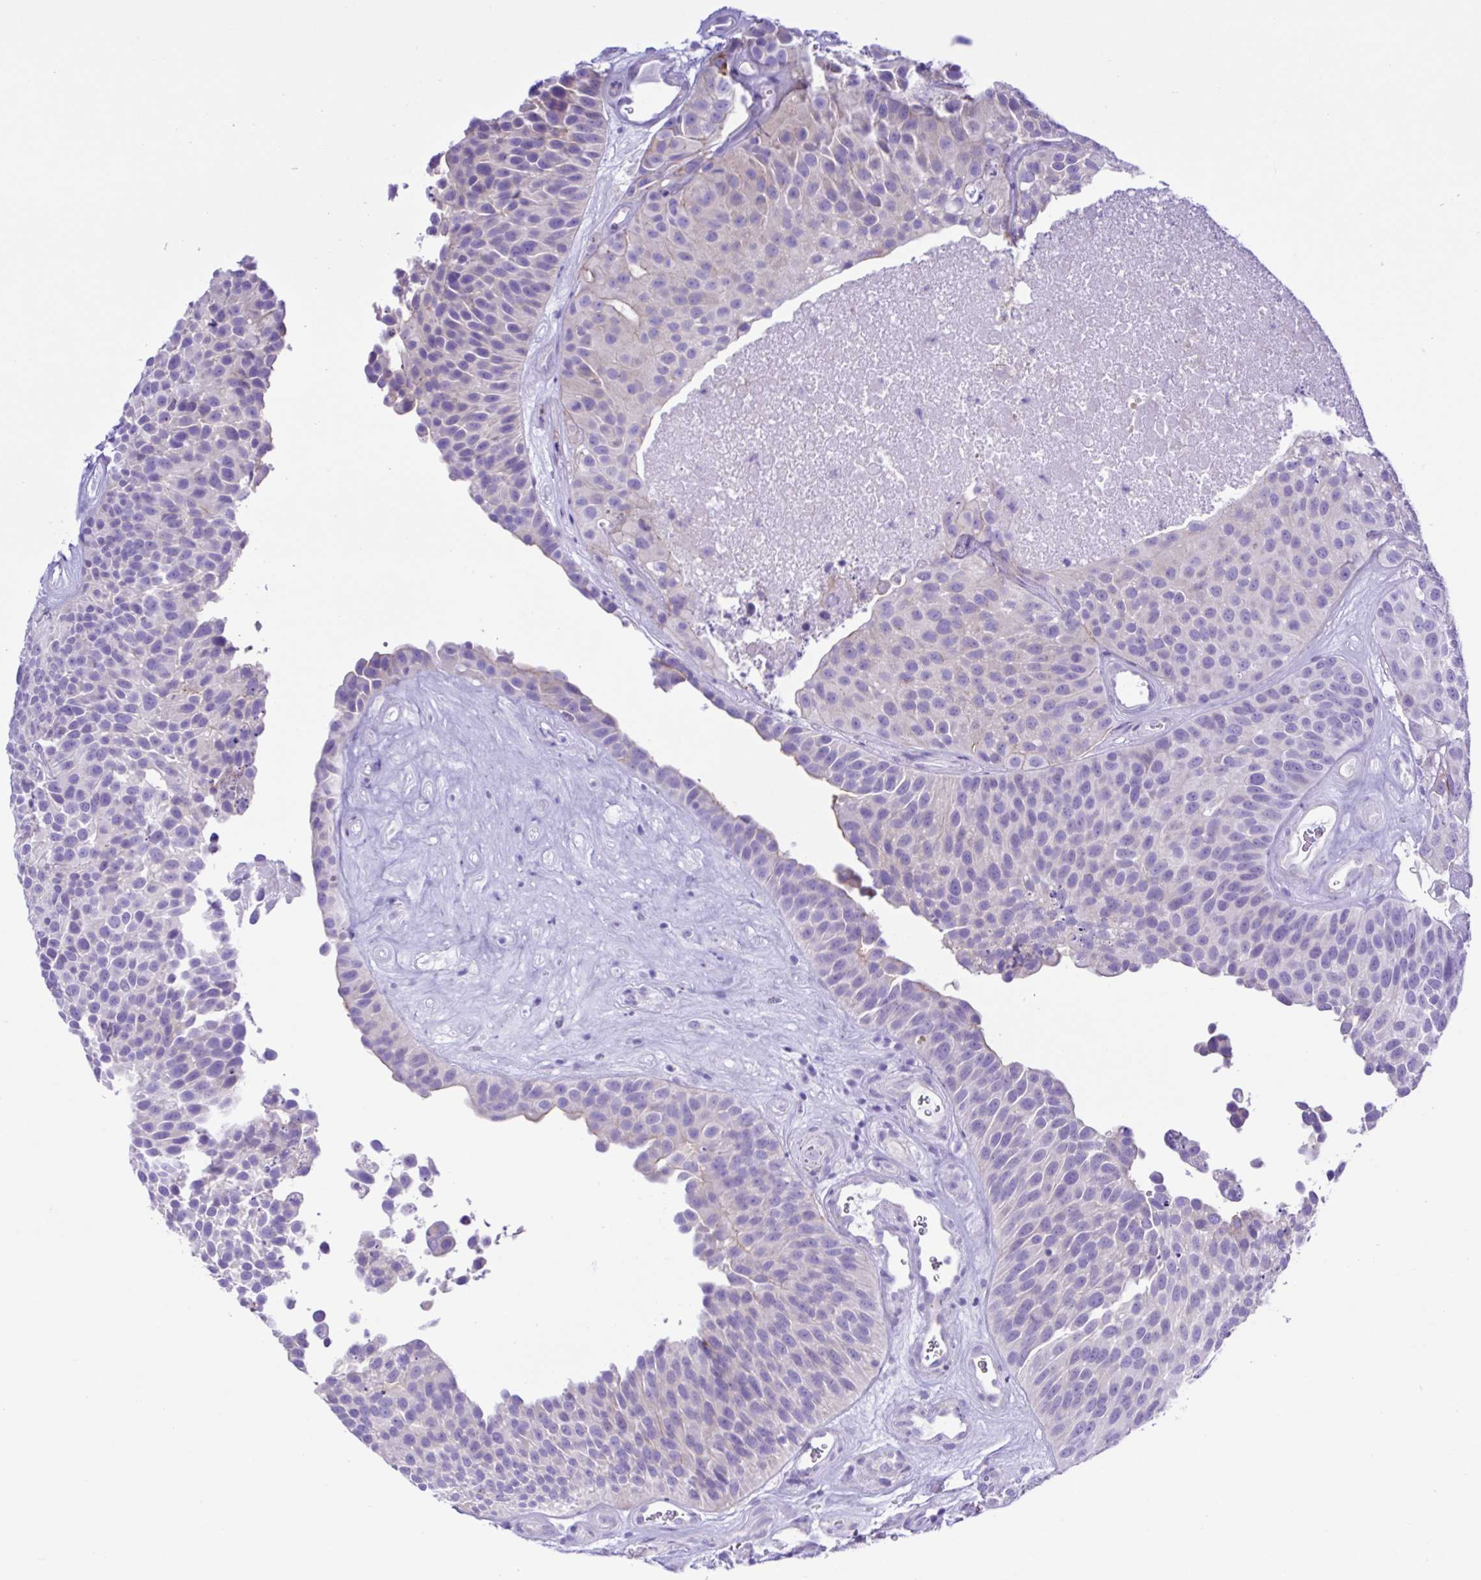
{"staining": {"intensity": "negative", "quantity": "none", "location": "none"}, "tissue": "urothelial cancer", "cell_type": "Tumor cells", "image_type": "cancer", "snomed": [{"axis": "morphology", "description": "Urothelial carcinoma, Low grade"}, {"axis": "topography", "description": "Urinary bladder"}], "caption": "A micrograph of urothelial cancer stained for a protein demonstrates no brown staining in tumor cells. (DAB immunohistochemistry (IHC) visualized using brightfield microscopy, high magnification).", "gene": "CYP11A1", "patient": {"sex": "male", "age": 76}}